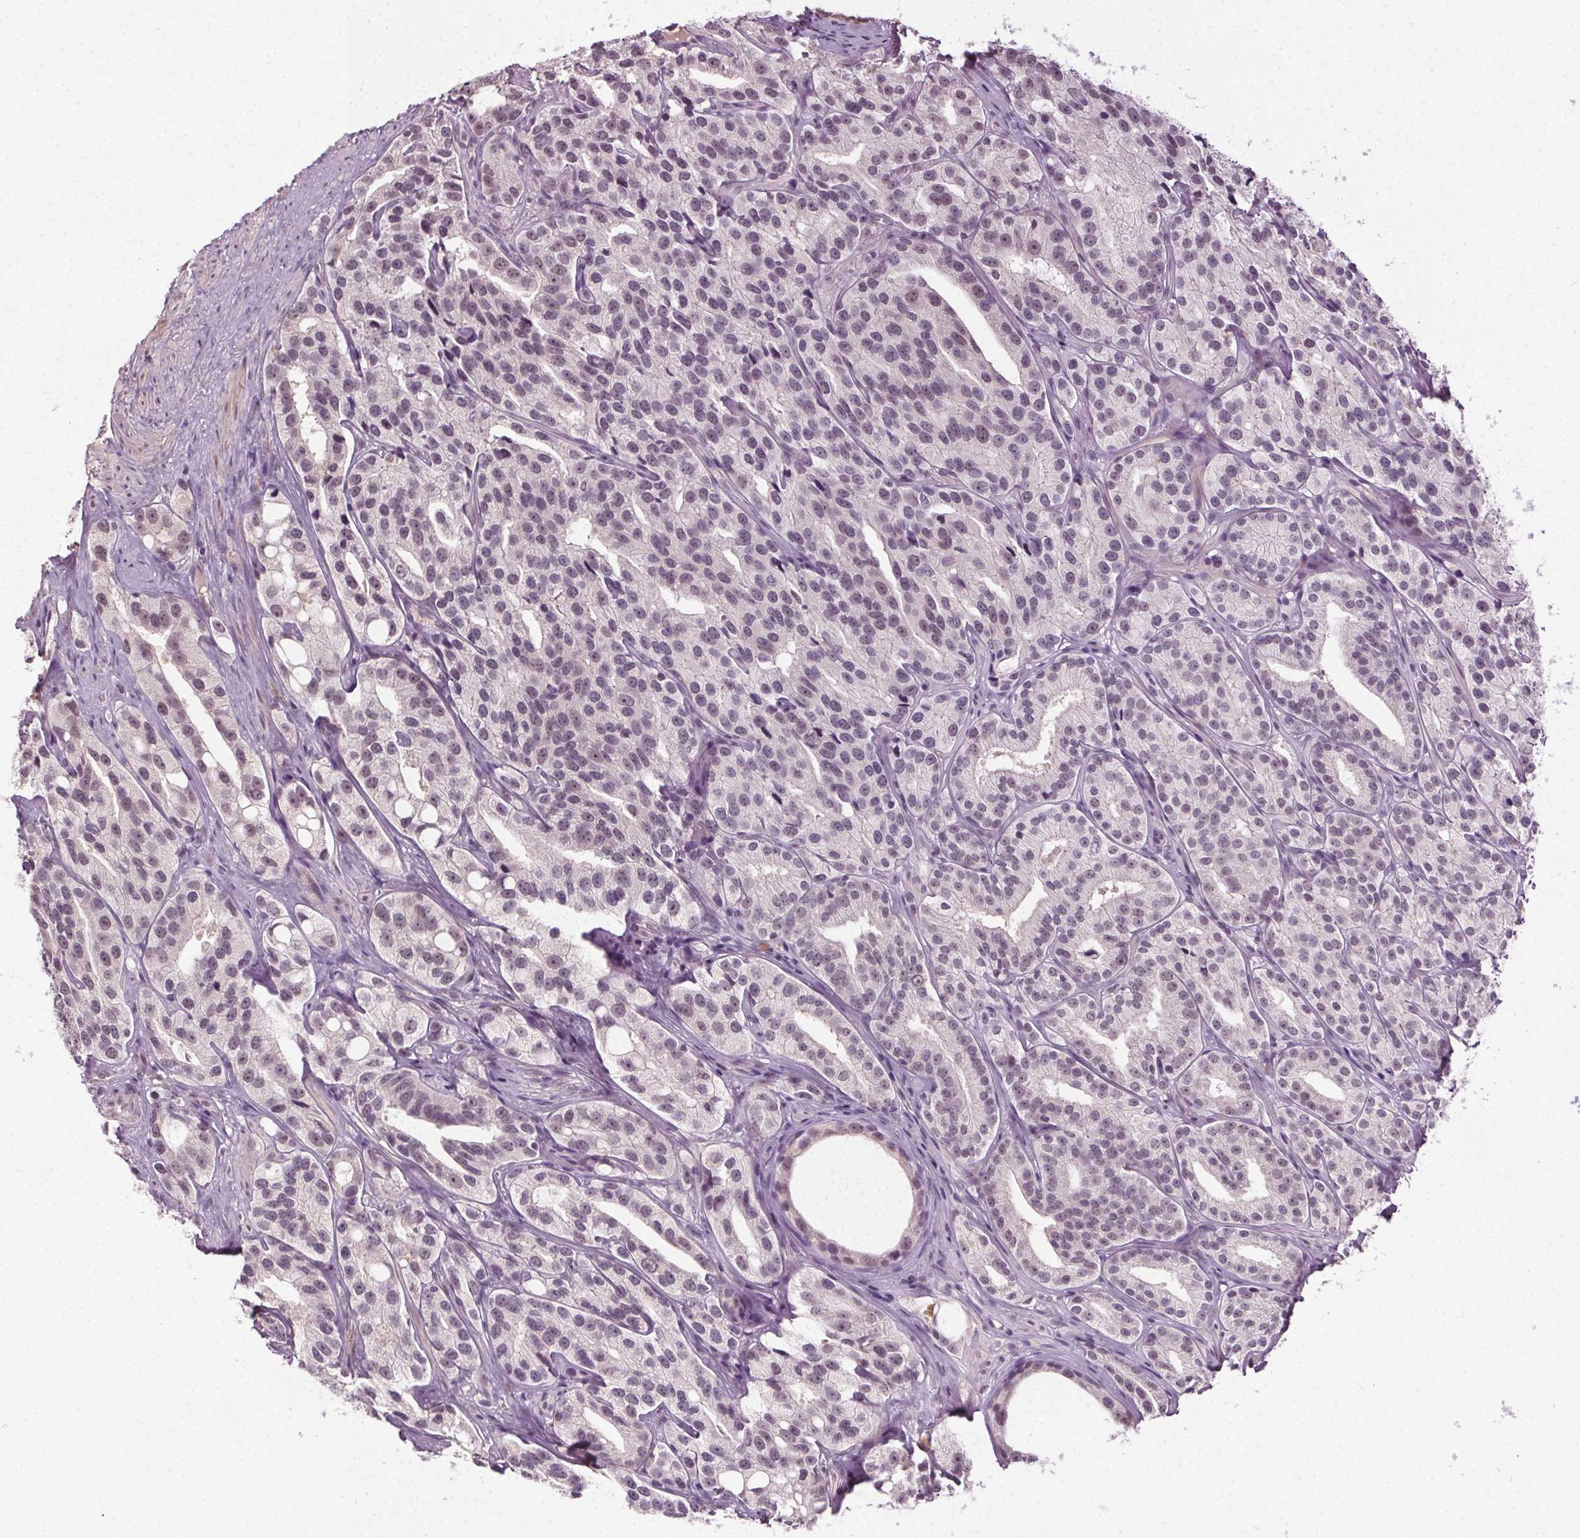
{"staining": {"intensity": "moderate", "quantity": "25%-75%", "location": "nuclear"}, "tissue": "prostate cancer", "cell_type": "Tumor cells", "image_type": "cancer", "snomed": [{"axis": "morphology", "description": "Adenocarcinoma, High grade"}, {"axis": "topography", "description": "Prostate"}], "caption": "A brown stain shows moderate nuclear expression of a protein in human prostate cancer tumor cells. (DAB (3,3'-diaminobenzidine) IHC with brightfield microscopy, high magnification).", "gene": "MED6", "patient": {"sex": "male", "age": 75}}